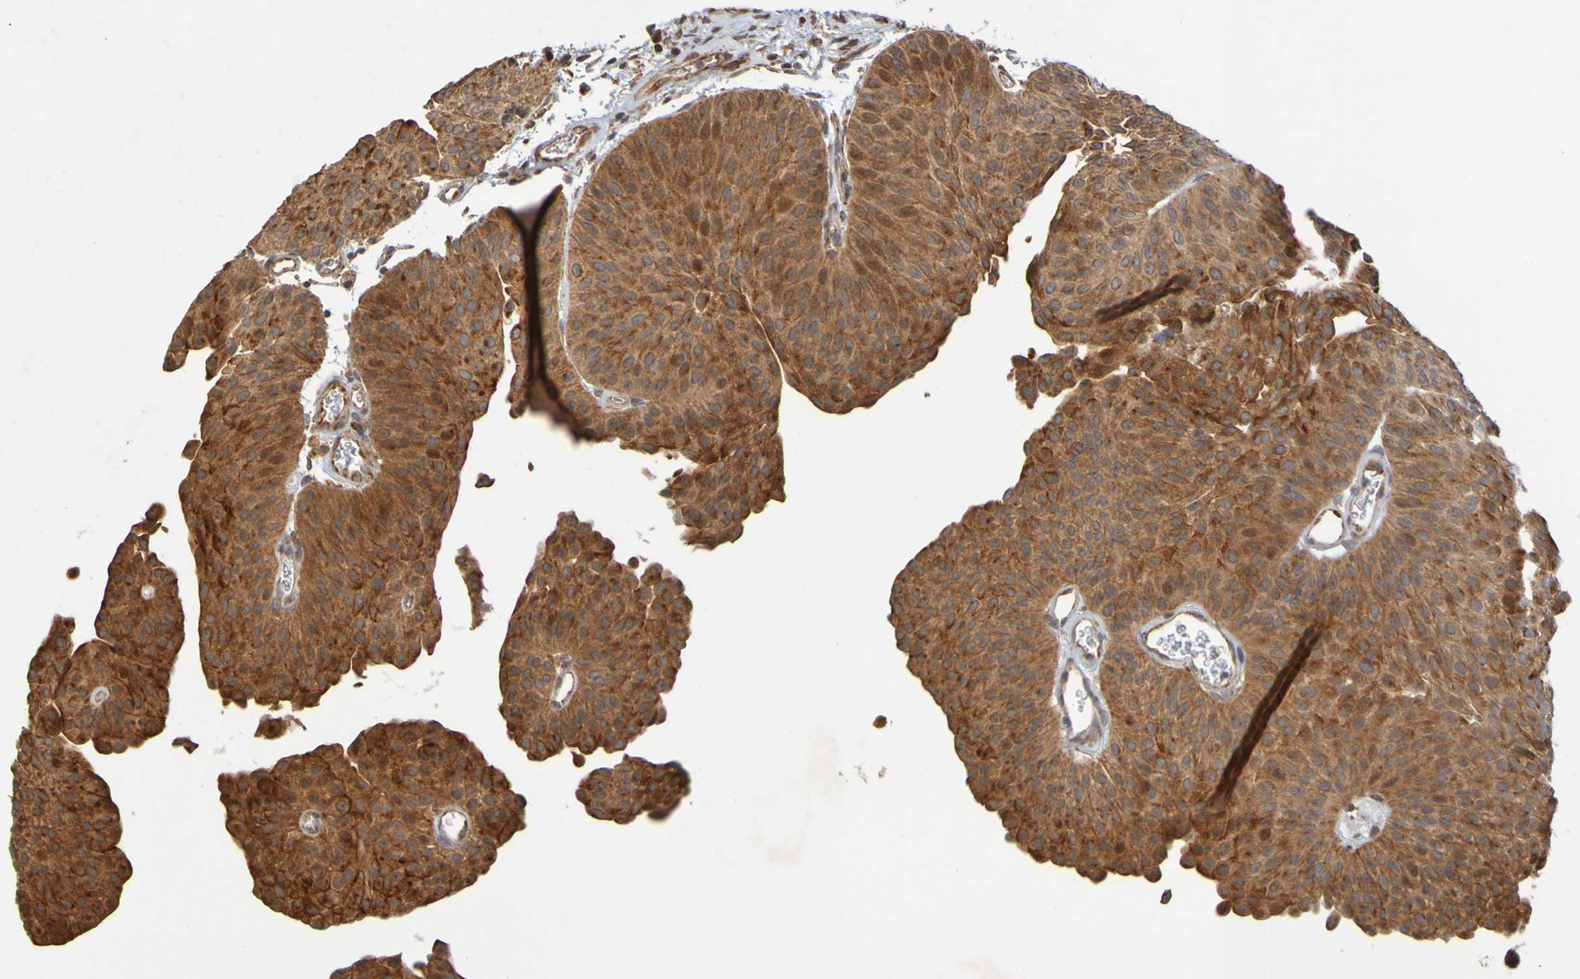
{"staining": {"intensity": "strong", "quantity": ">75%", "location": "cytoplasmic/membranous"}, "tissue": "urothelial cancer", "cell_type": "Tumor cells", "image_type": "cancer", "snomed": [{"axis": "morphology", "description": "Urothelial carcinoma, Low grade"}, {"axis": "topography", "description": "Urinary bladder"}], "caption": "IHC of human urothelial cancer exhibits high levels of strong cytoplasmic/membranous expression in about >75% of tumor cells.", "gene": "TMBIM1", "patient": {"sex": "female", "age": 60}}